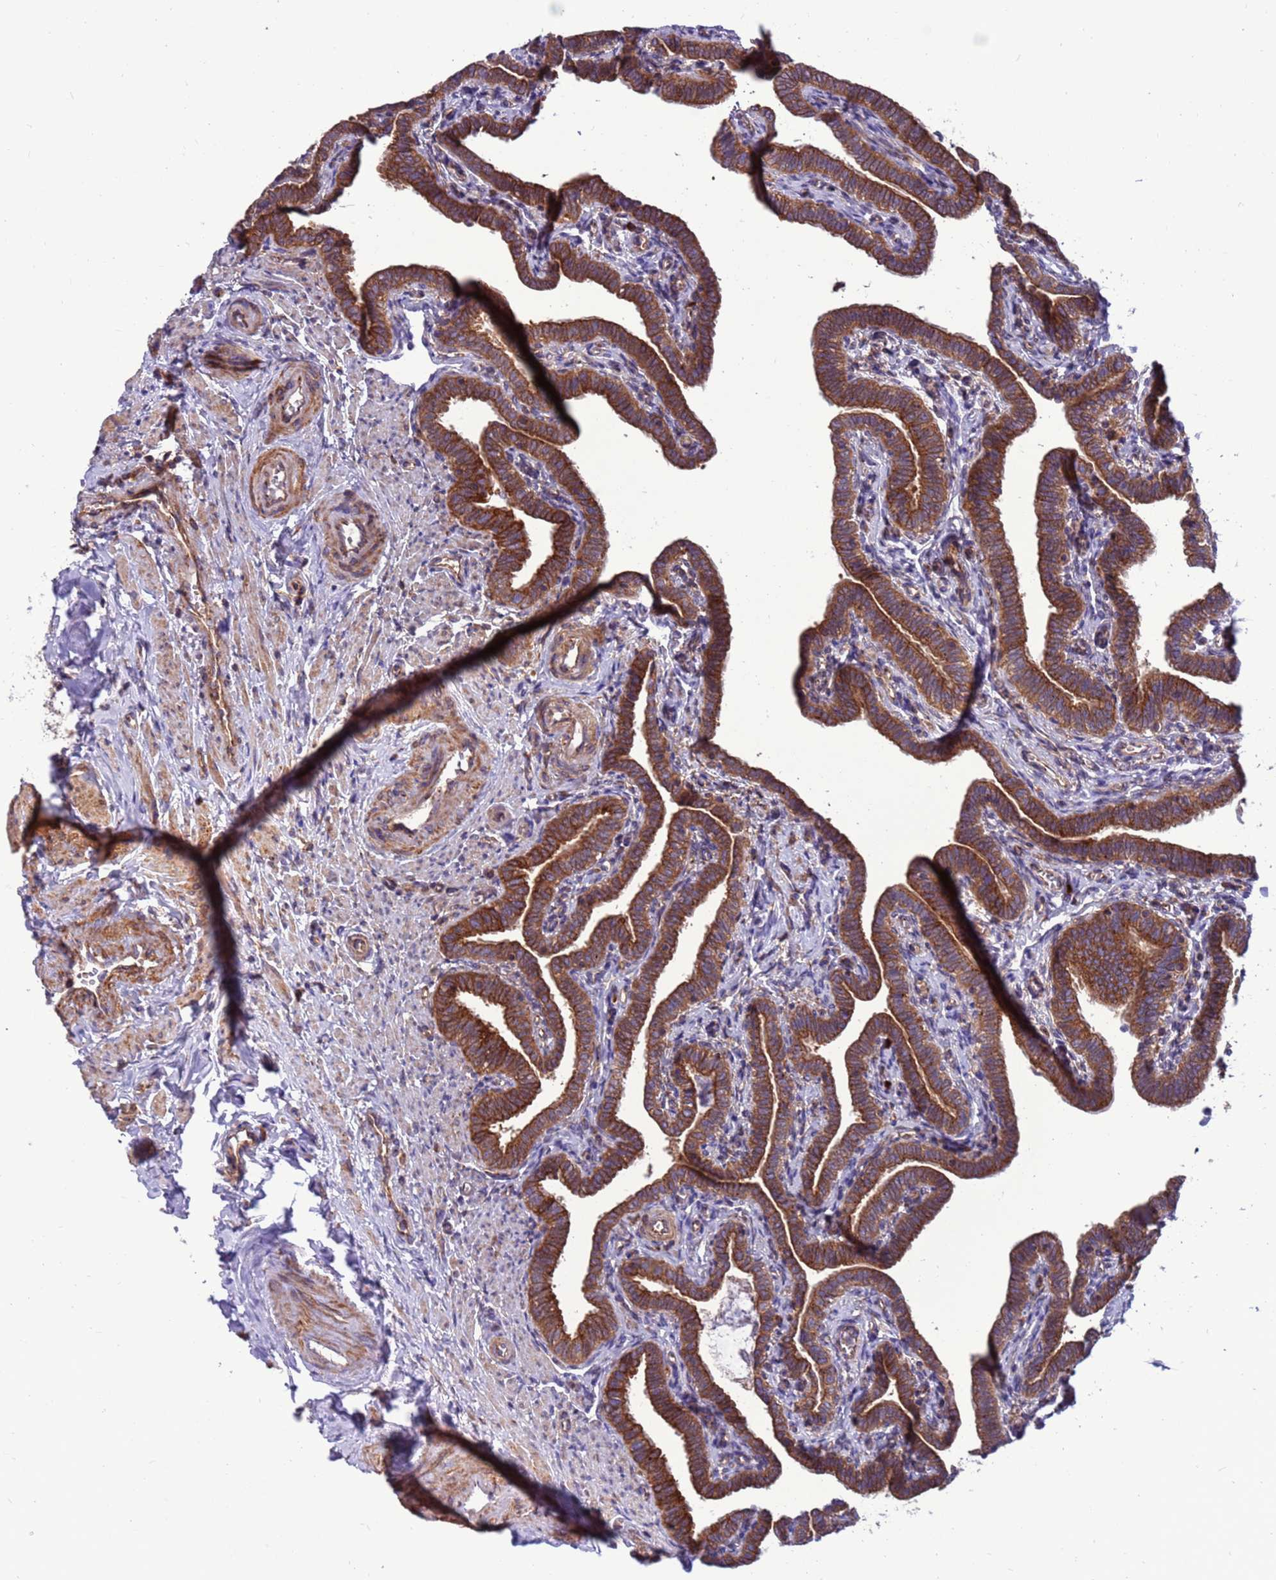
{"staining": {"intensity": "strong", "quantity": ">75%", "location": "cytoplasmic/membranous"}, "tissue": "fallopian tube", "cell_type": "Glandular cells", "image_type": "normal", "snomed": [{"axis": "morphology", "description": "Normal tissue, NOS"}, {"axis": "topography", "description": "Fallopian tube"}], "caption": "This is a micrograph of immunohistochemistry (IHC) staining of normal fallopian tube, which shows strong expression in the cytoplasmic/membranous of glandular cells.", "gene": "ZC3HAV1", "patient": {"sex": "female", "age": 36}}